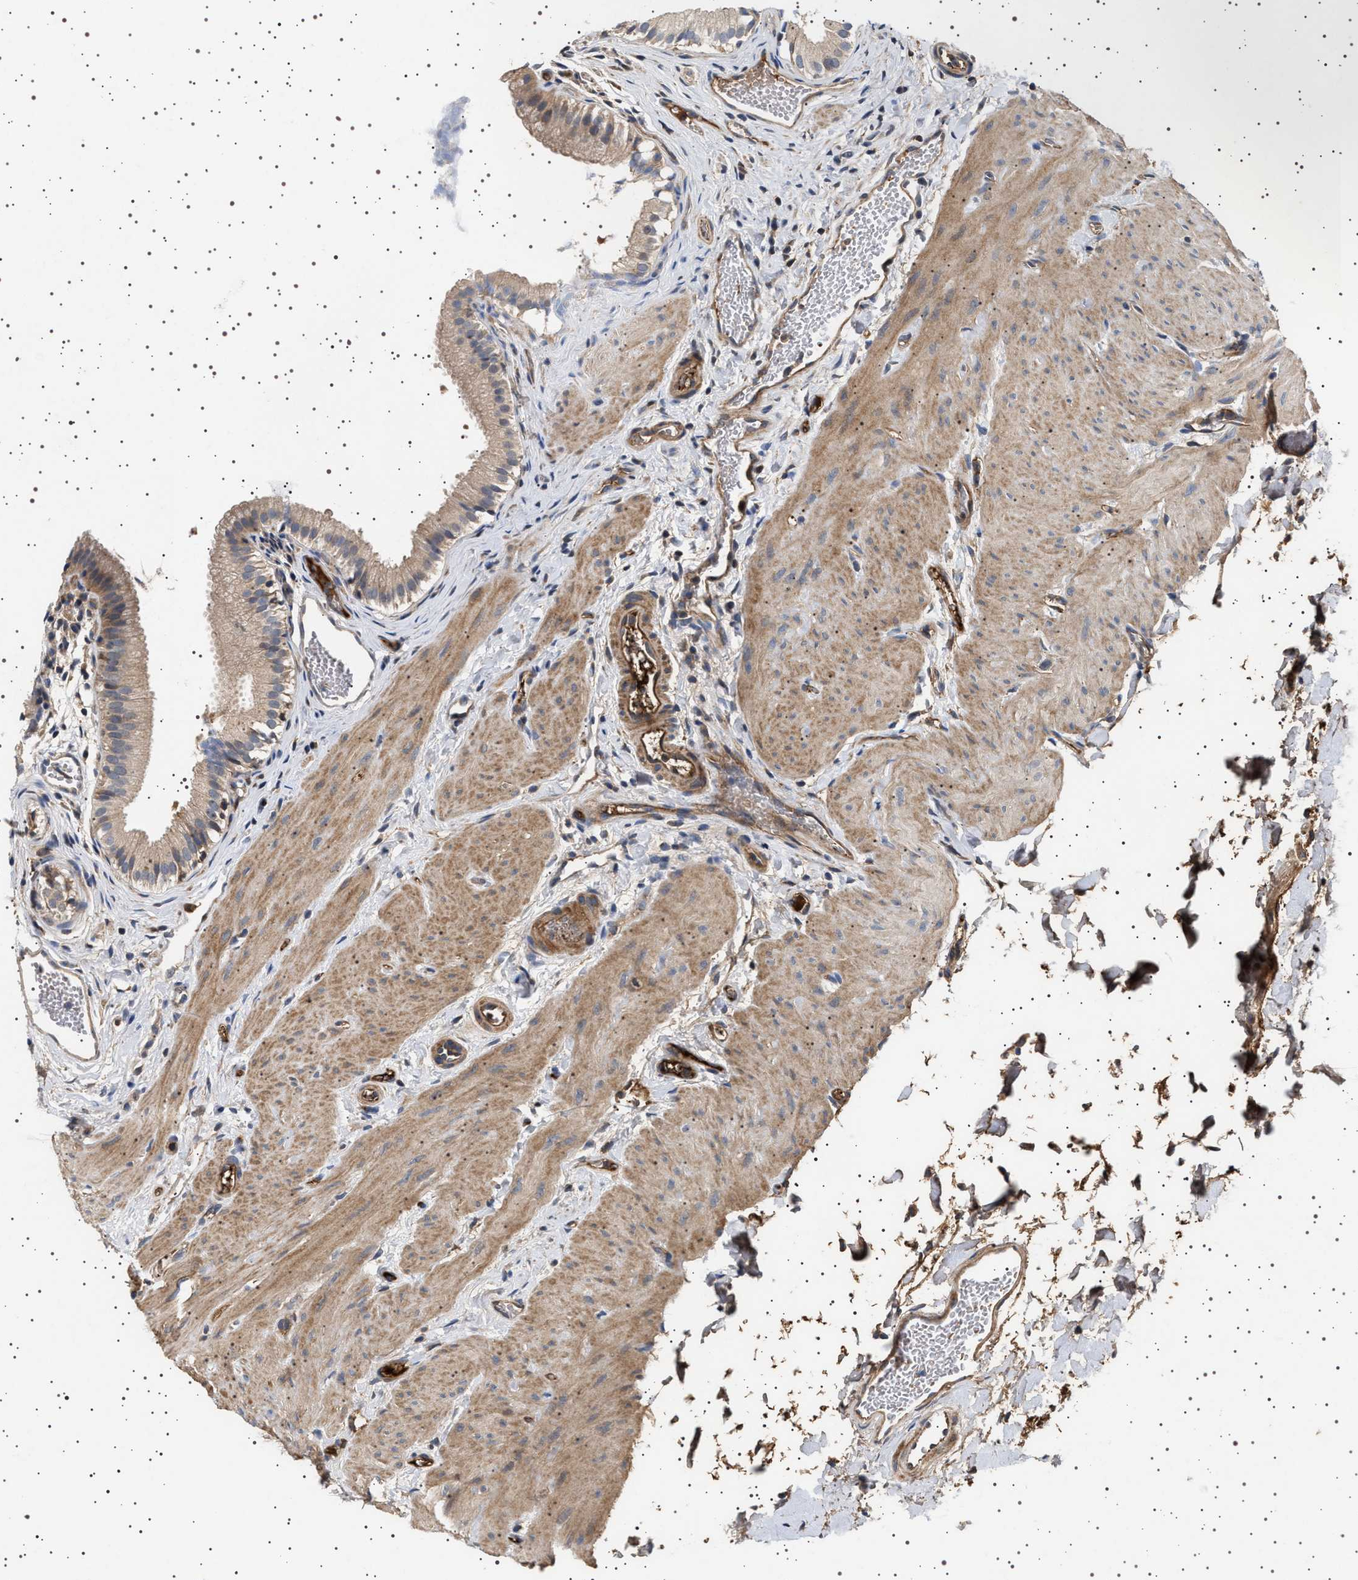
{"staining": {"intensity": "moderate", "quantity": "25%-75%", "location": "cytoplasmic/membranous"}, "tissue": "gallbladder", "cell_type": "Glandular cells", "image_type": "normal", "snomed": [{"axis": "morphology", "description": "Normal tissue, NOS"}, {"axis": "topography", "description": "Gallbladder"}], "caption": "IHC staining of normal gallbladder, which displays medium levels of moderate cytoplasmic/membranous positivity in about 25%-75% of glandular cells indicating moderate cytoplasmic/membranous protein expression. The staining was performed using DAB (3,3'-diaminobenzidine) (brown) for protein detection and nuclei were counterstained in hematoxylin (blue).", "gene": "FICD", "patient": {"sex": "female", "age": 26}}